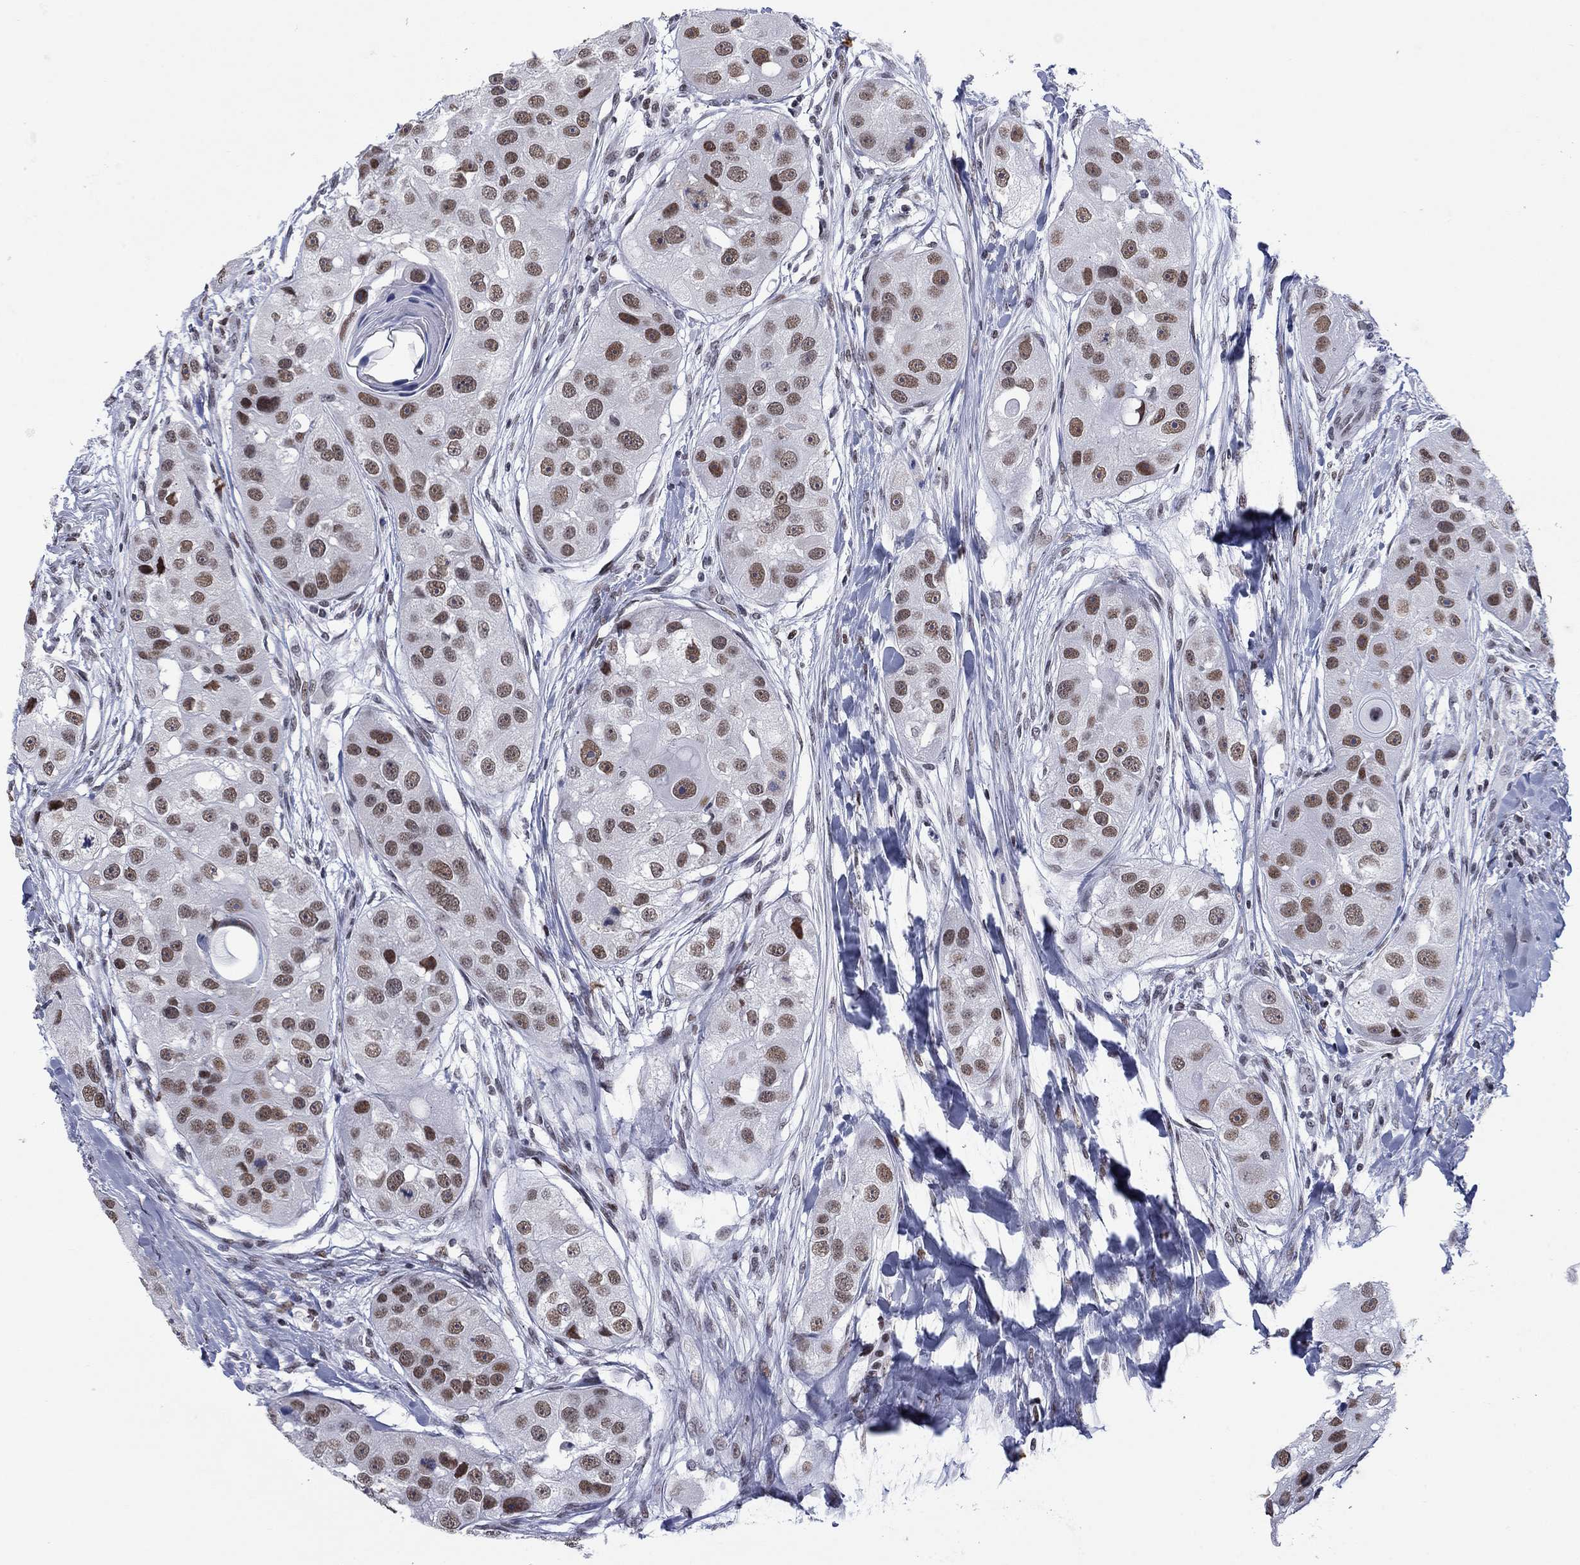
{"staining": {"intensity": "moderate", "quantity": ">75%", "location": "nuclear"}, "tissue": "head and neck cancer", "cell_type": "Tumor cells", "image_type": "cancer", "snomed": [{"axis": "morphology", "description": "Normal tissue, NOS"}, {"axis": "morphology", "description": "Squamous cell carcinoma, NOS"}, {"axis": "topography", "description": "Skeletal muscle"}, {"axis": "topography", "description": "Head-Neck"}], "caption": "Head and neck cancer was stained to show a protein in brown. There is medium levels of moderate nuclear positivity in about >75% of tumor cells. Ihc stains the protein of interest in brown and the nuclei are stained blue.", "gene": "NPAS3", "patient": {"sex": "male", "age": 51}}